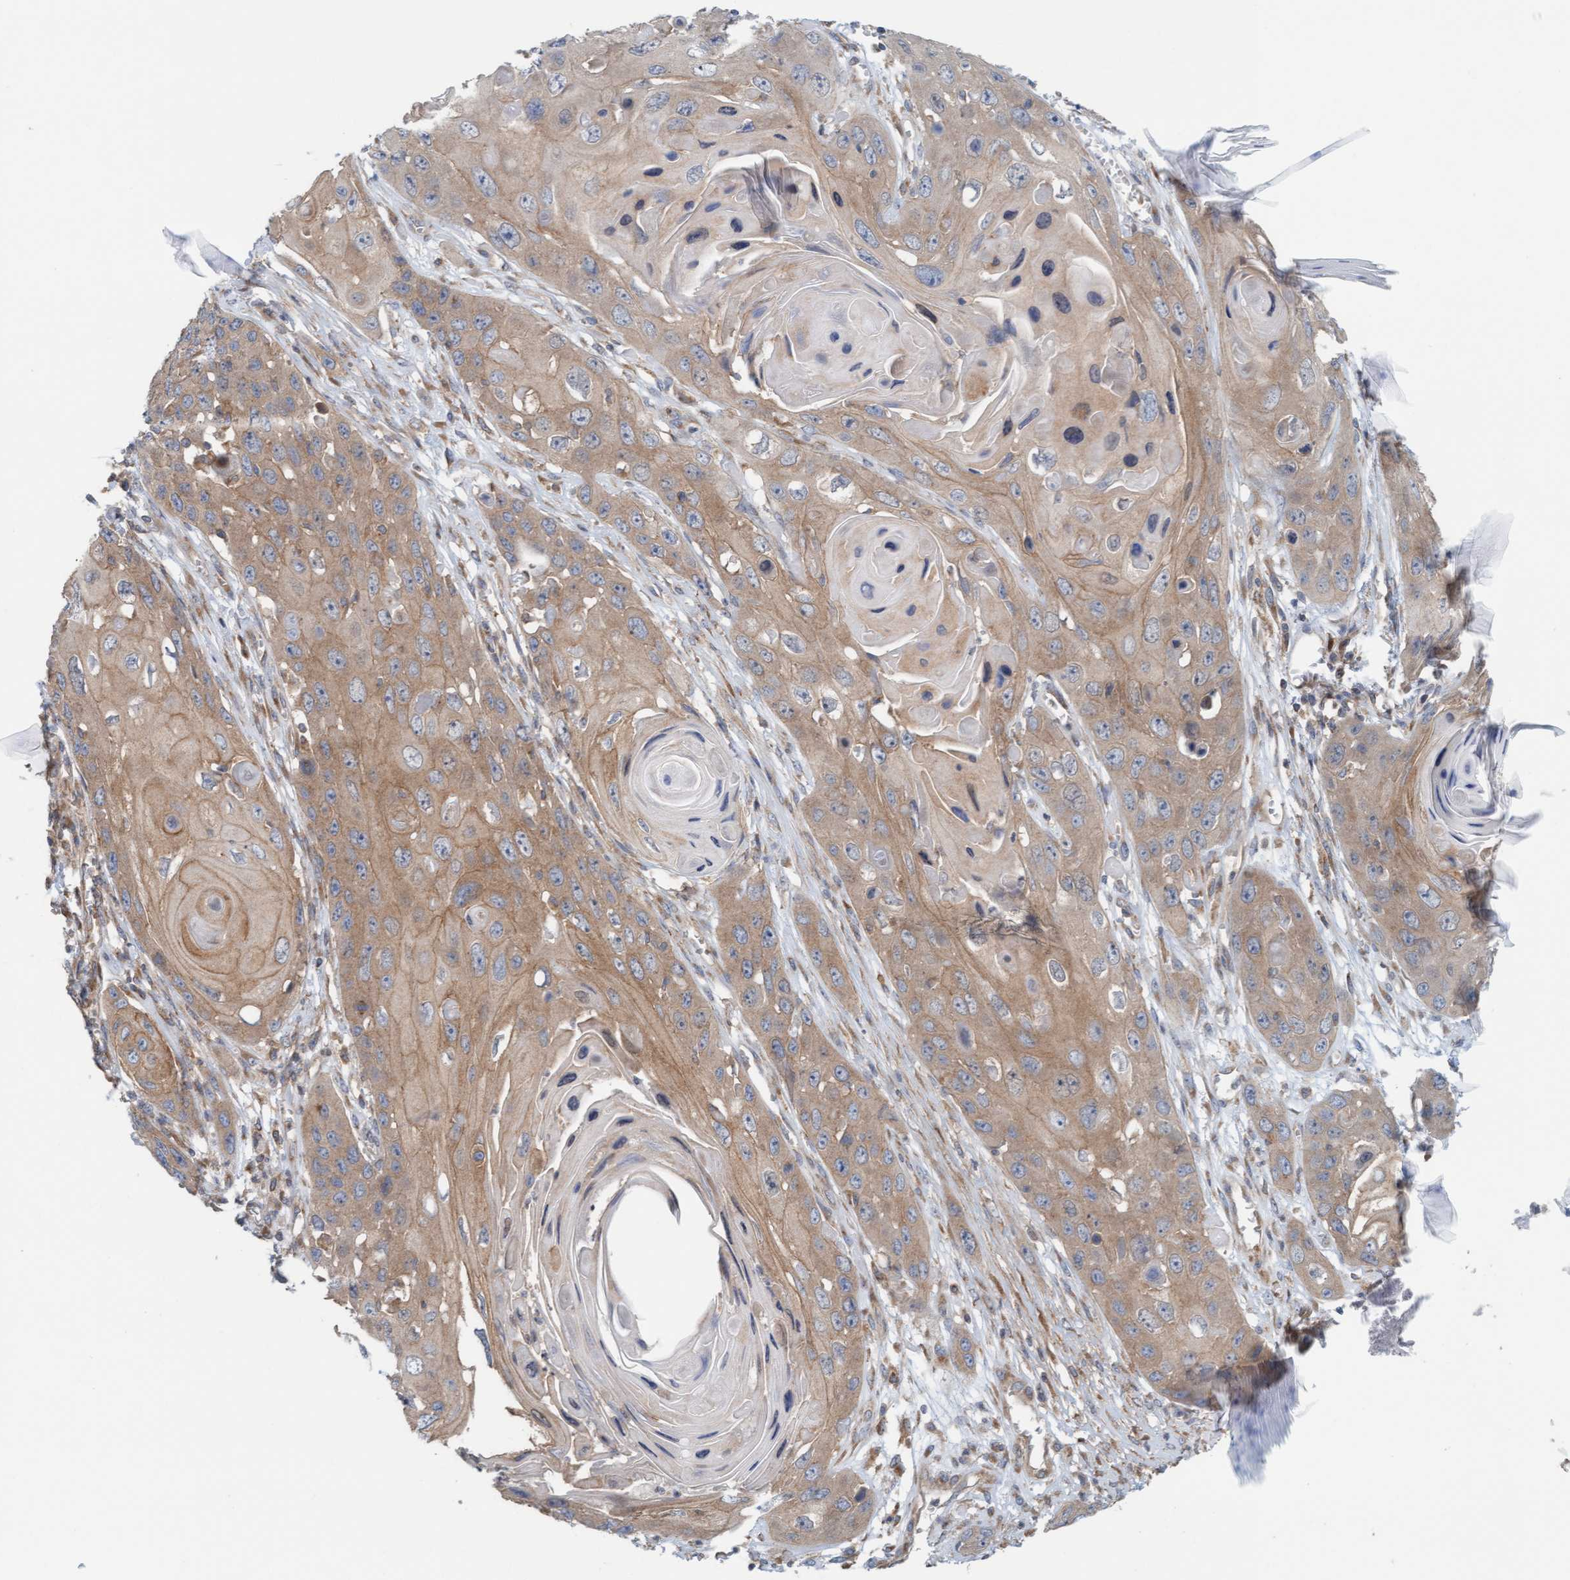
{"staining": {"intensity": "moderate", "quantity": ">75%", "location": "cytoplasmic/membranous"}, "tissue": "skin cancer", "cell_type": "Tumor cells", "image_type": "cancer", "snomed": [{"axis": "morphology", "description": "Squamous cell carcinoma, NOS"}, {"axis": "topography", "description": "Skin"}], "caption": "Immunohistochemistry (DAB (3,3'-diaminobenzidine)) staining of squamous cell carcinoma (skin) exhibits moderate cytoplasmic/membranous protein expression in about >75% of tumor cells.", "gene": "UBAP1", "patient": {"sex": "male", "age": 55}}